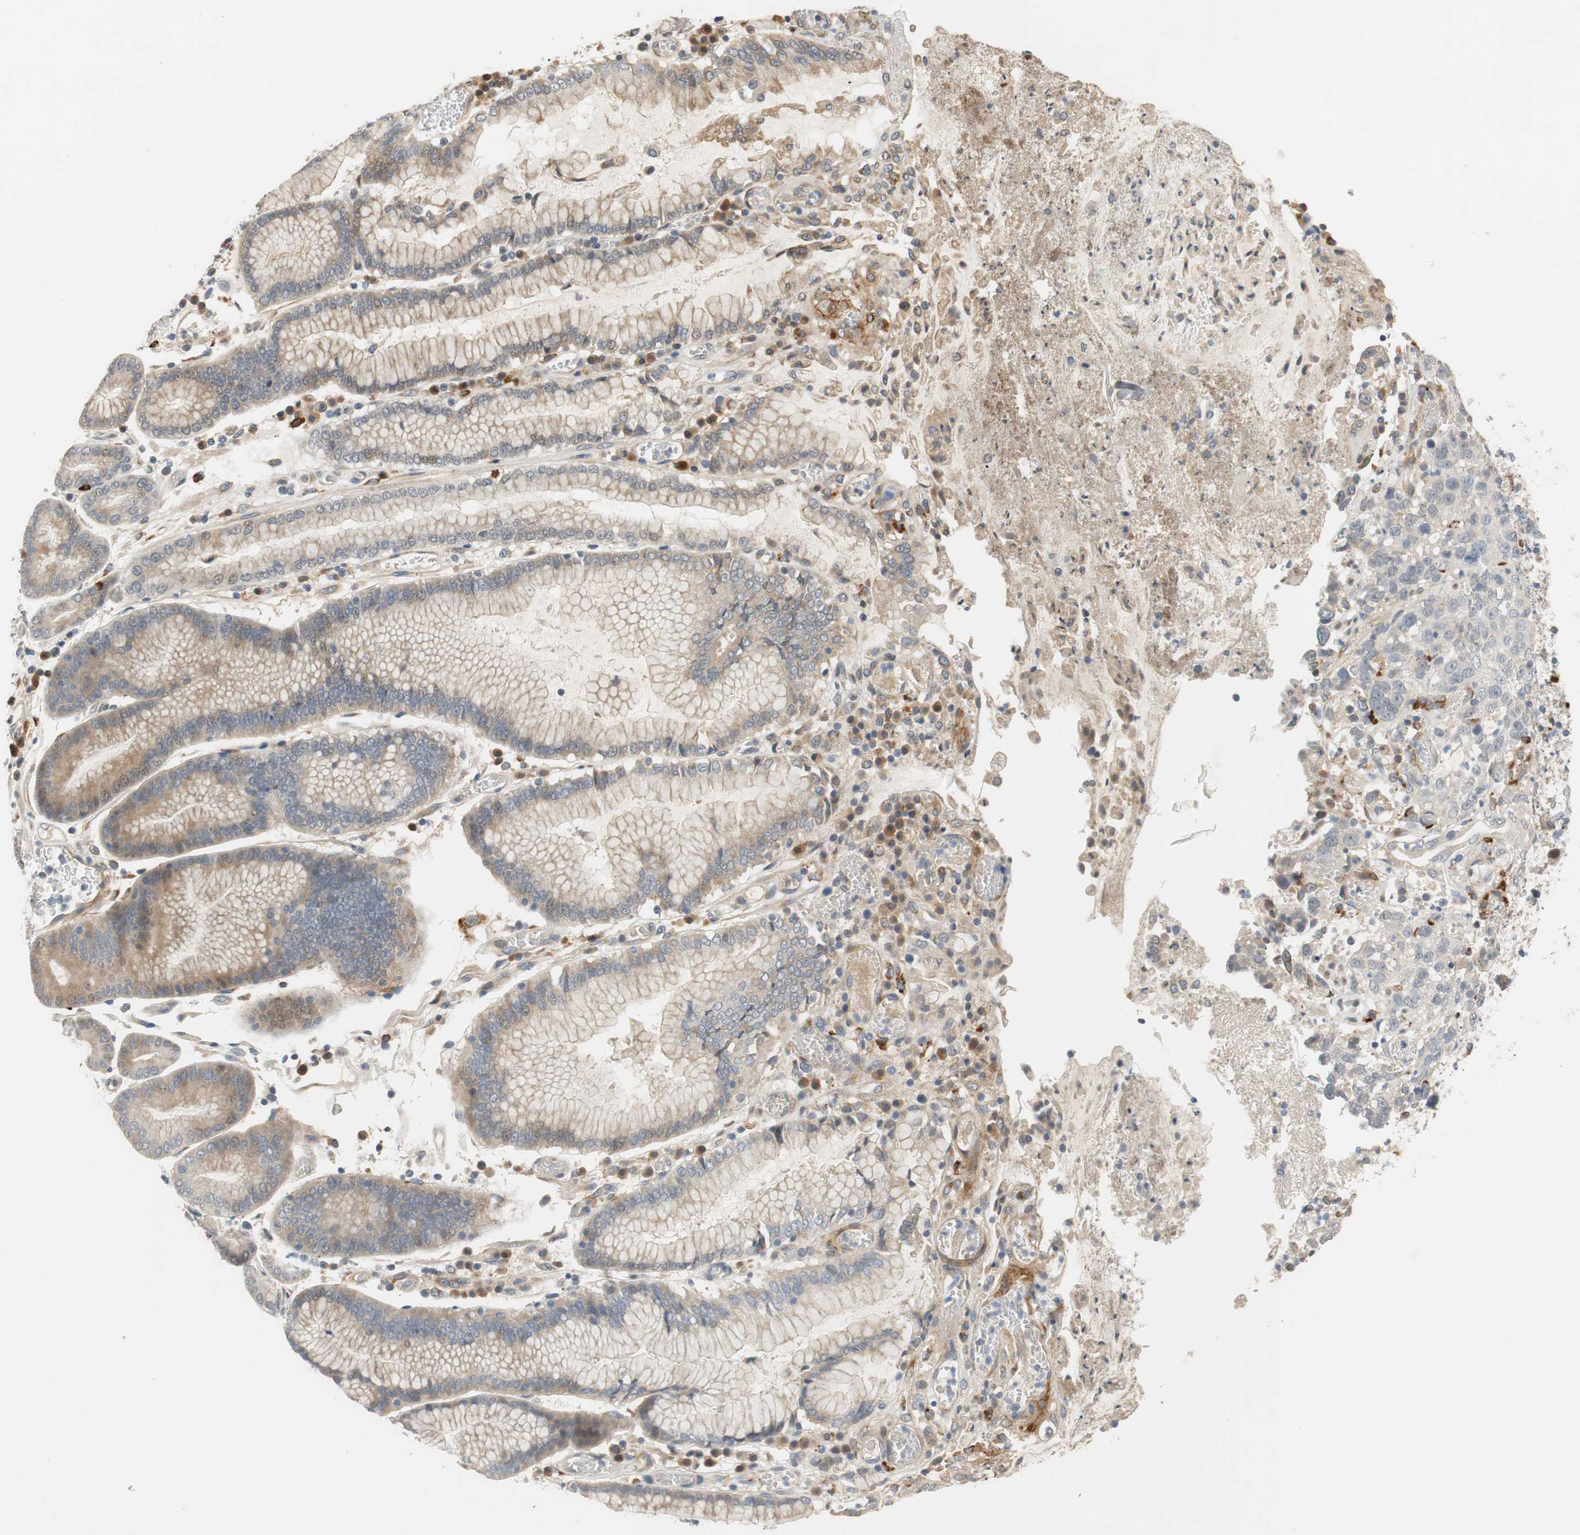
{"staining": {"intensity": "weak", "quantity": "25%-75%", "location": "cytoplasmic/membranous"}, "tissue": "stomach cancer", "cell_type": "Tumor cells", "image_type": "cancer", "snomed": [{"axis": "morphology", "description": "Normal tissue, NOS"}, {"axis": "morphology", "description": "Adenocarcinoma, NOS"}, {"axis": "topography", "description": "Stomach"}], "caption": "The photomicrograph exhibits a brown stain indicating the presence of a protein in the cytoplasmic/membranous of tumor cells in stomach cancer (adenocarcinoma).", "gene": "COL12A1", "patient": {"sex": "male", "age": 48}}